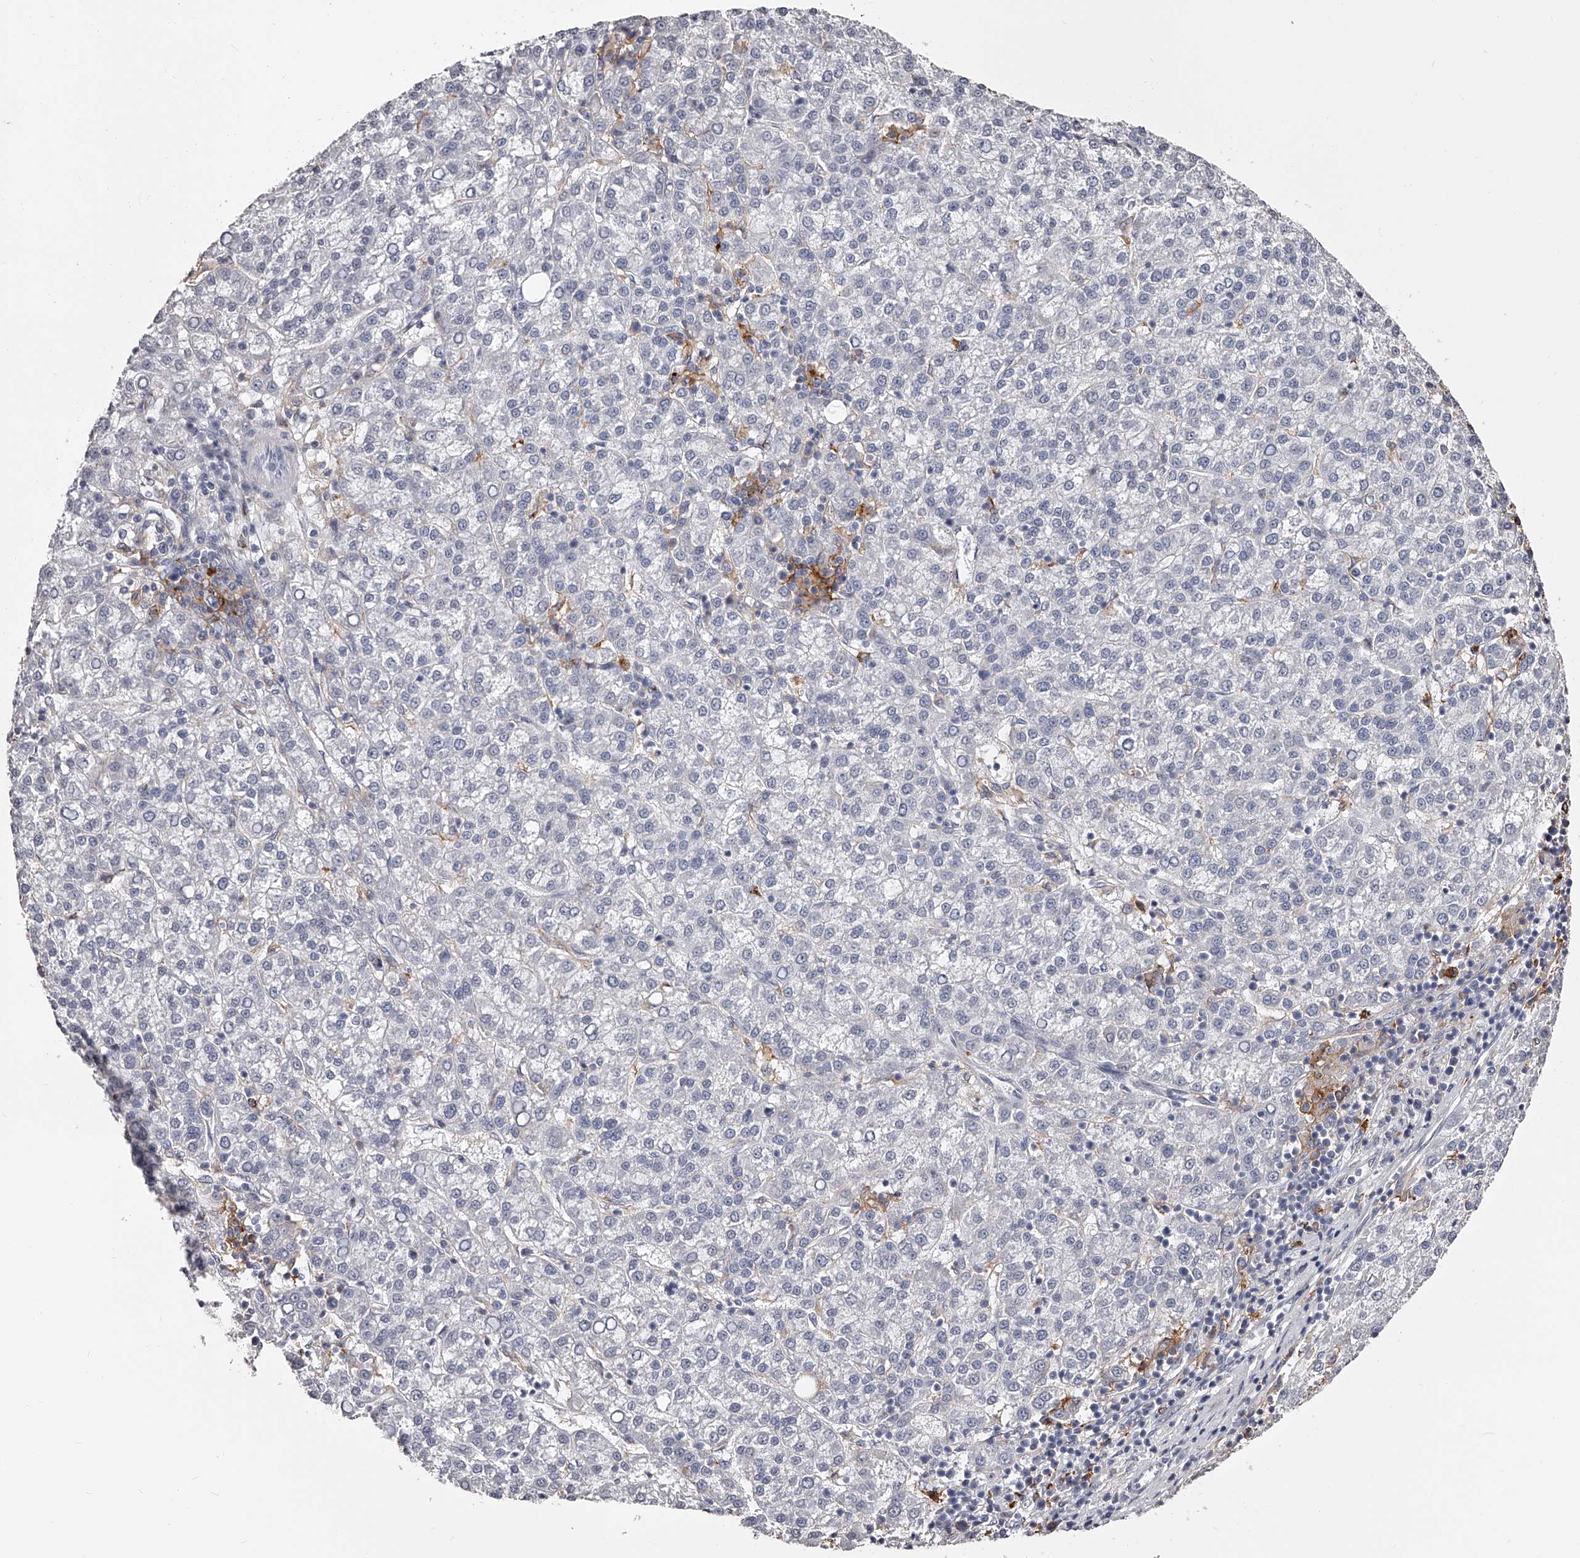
{"staining": {"intensity": "negative", "quantity": "none", "location": "none"}, "tissue": "liver cancer", "cell_type": "Tumor cells", "image_type": "cancer", "snomed": [{"axis": "morphology", "description": "Carcinoma, Hepatocellular, NOS"}, {"axis": "topography", "description": "Liver"}], "caption": "The image exhibits no significant positivity in tumor cells of liver cancer (hepatocellular carcinoma).", "gene": "PACSIN1", "patient": {"sex": "female", "age": 58}}